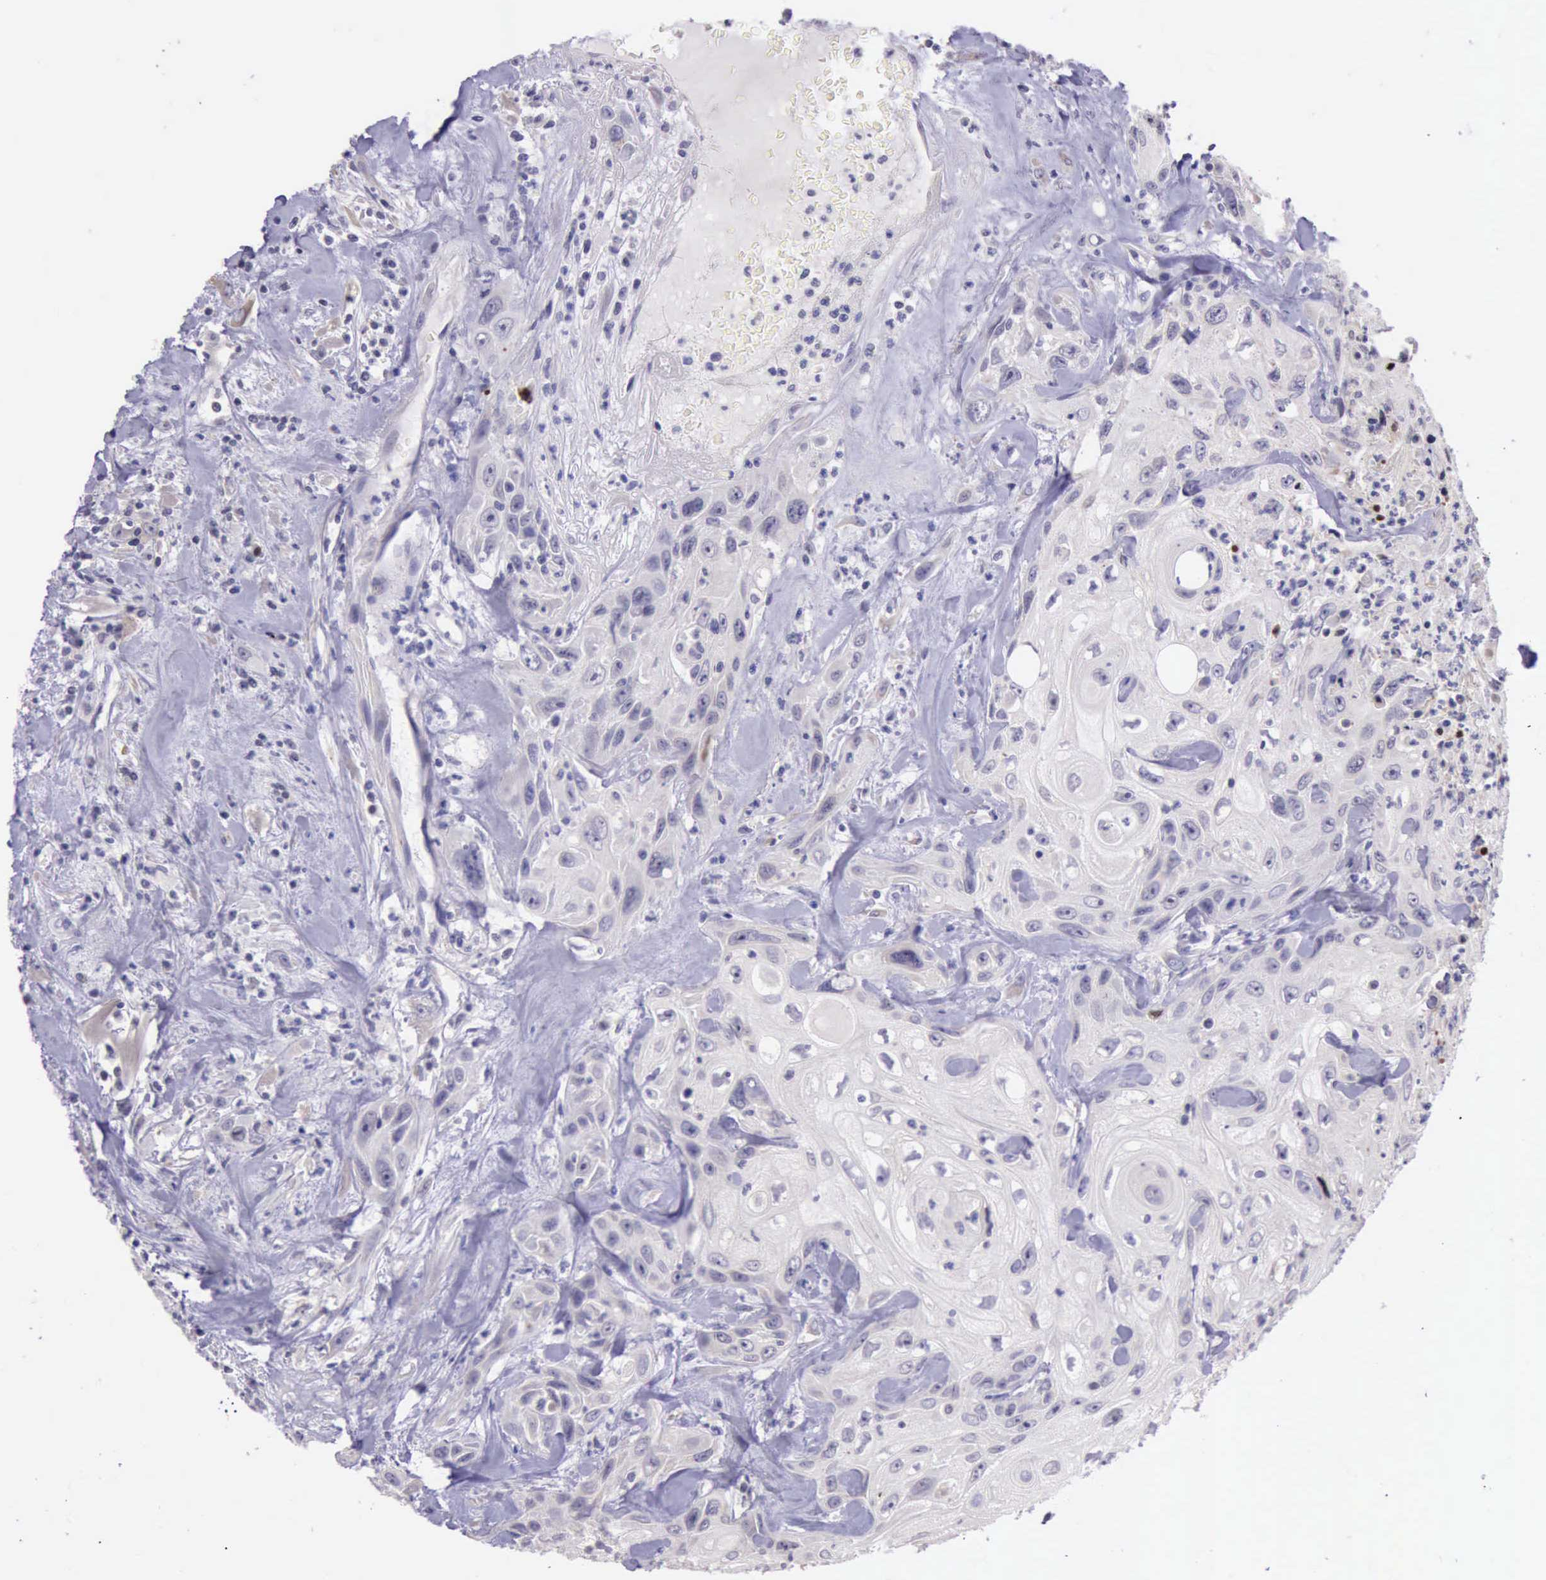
{"staining": {"intensity": "strong", "quantity": "<25%", "location": "nuclear"}, "tissue": "urothelial cancer", "cell_type": "Tumor cells", "image_type": "cancer", "snomed": [{"axis": "morphology", "description": "Urothelial carcinoma, High grade"}, {"axis": "topography", "description": "Urinary bladder"}], "caption": "Tumor cells show medium levels of strong nuclear positivity in approximately <25% of cells in urothelial cancer.", "gene": "PARP1", "patient": {"sex": "female", "age": 84}}